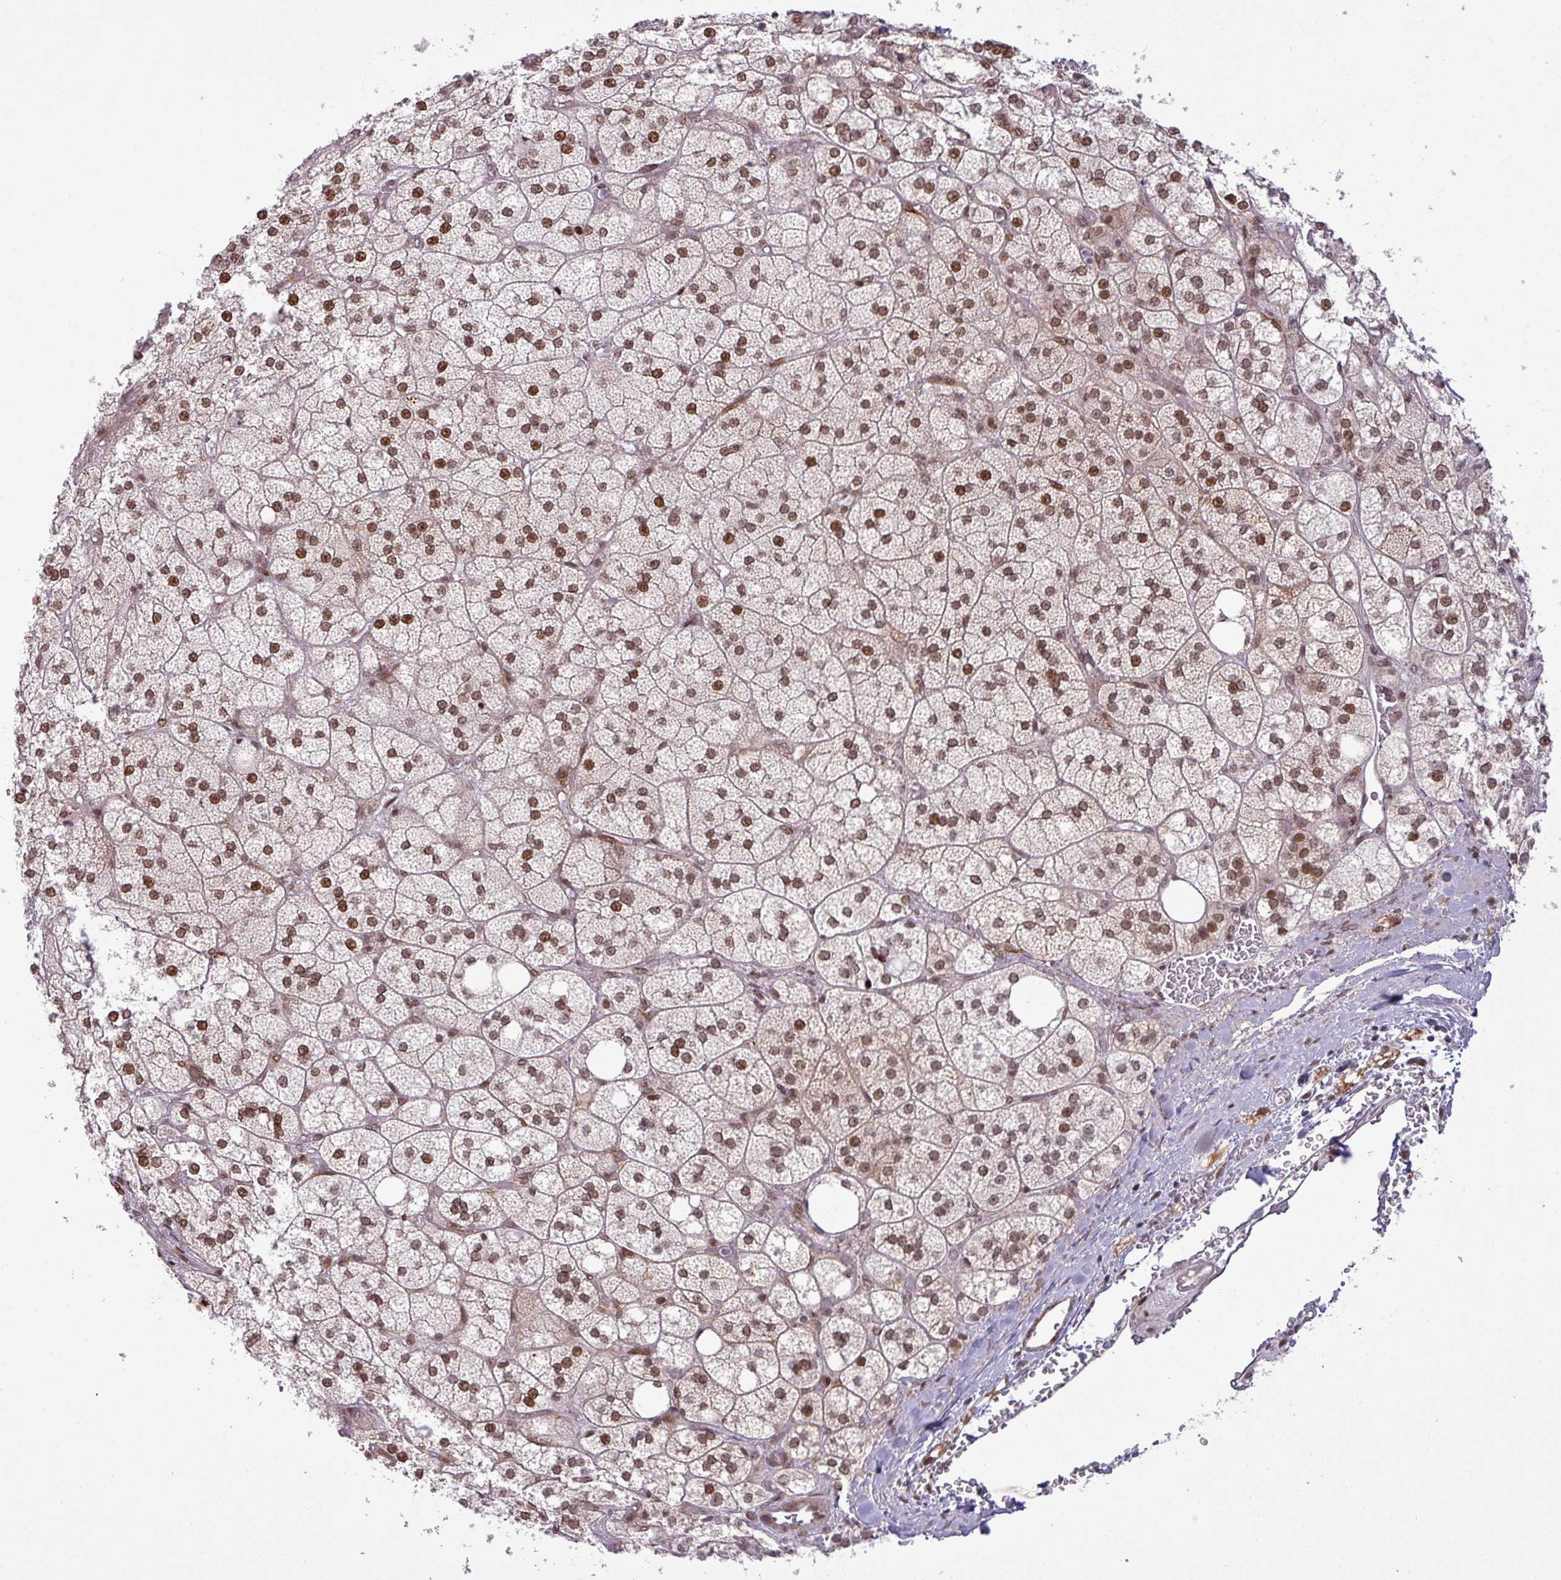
{"staining": {"intensity": "strong", "quantity": ">75%", "location": "cytoplasmic/membranous,nuclear"}, "tissue": "adrenal gland", "cell_type": "Glandular cells", "image_type": "normal", "snomed": [{"axis": "morphology", "description": "Normal tissue, NOS"}, {"axis": "topography", "description": "Adrenal gland"}], "caption": "An immunohistochemistry (IHC) histopathology image of benign tissue is shown. Protein staining in brown shows strong cytoplasmic/membranous,nuclear positivity in adrenal gland within glandular cells. The protein is stained brown, and the nuclei are stained in blue (DAB (3,3'-diaminobenzidine) IHC with brightfield microscopy, high magnification).", "gene": "PTPN20", "patient": {"sex": "male", "age": 61}}